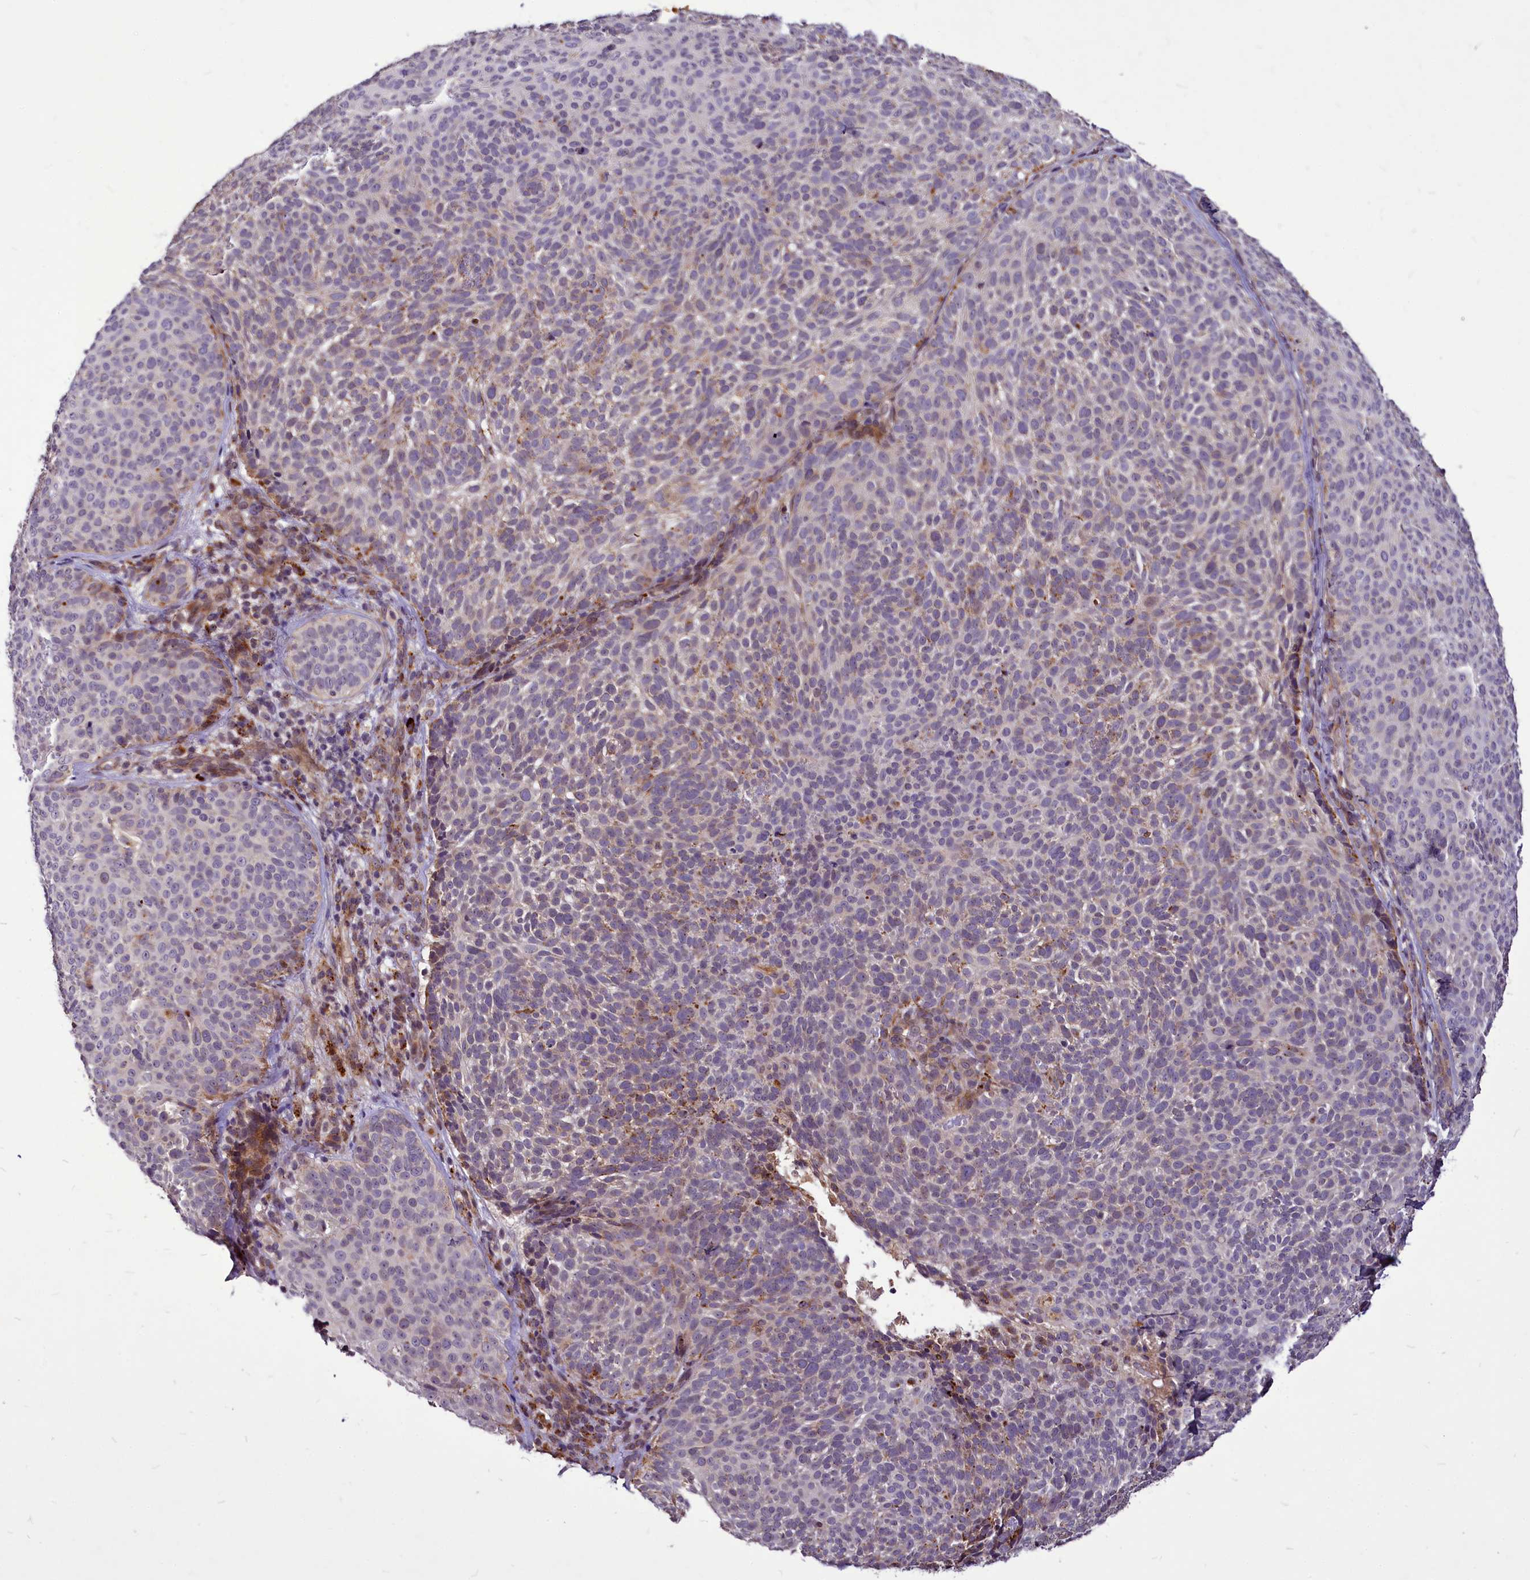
{"staining": {"intensity": "weak", "quantity": "<25%", "location": "cytoplasmic/membranous"}, "tissue": "skin cancer", "cell_type": "Tumor cells", "image_type": "cancer", "snomed": [{"axis": "morphology", "description": "Basal cell carcinoma"}, {"axis": "topography", "description": "Skin"}], "caption": "Tumor cells show no significant expression in skin cancer (basal cell carcinoma). (Stains: DAB (3,3'-diaminobenzidine) IHC with hematoxylin counter stain, Microscopy: brightfield microscopy at high magnification).", "gene": "C11orf86", "patient": {"sex": "male", "age": 85}}